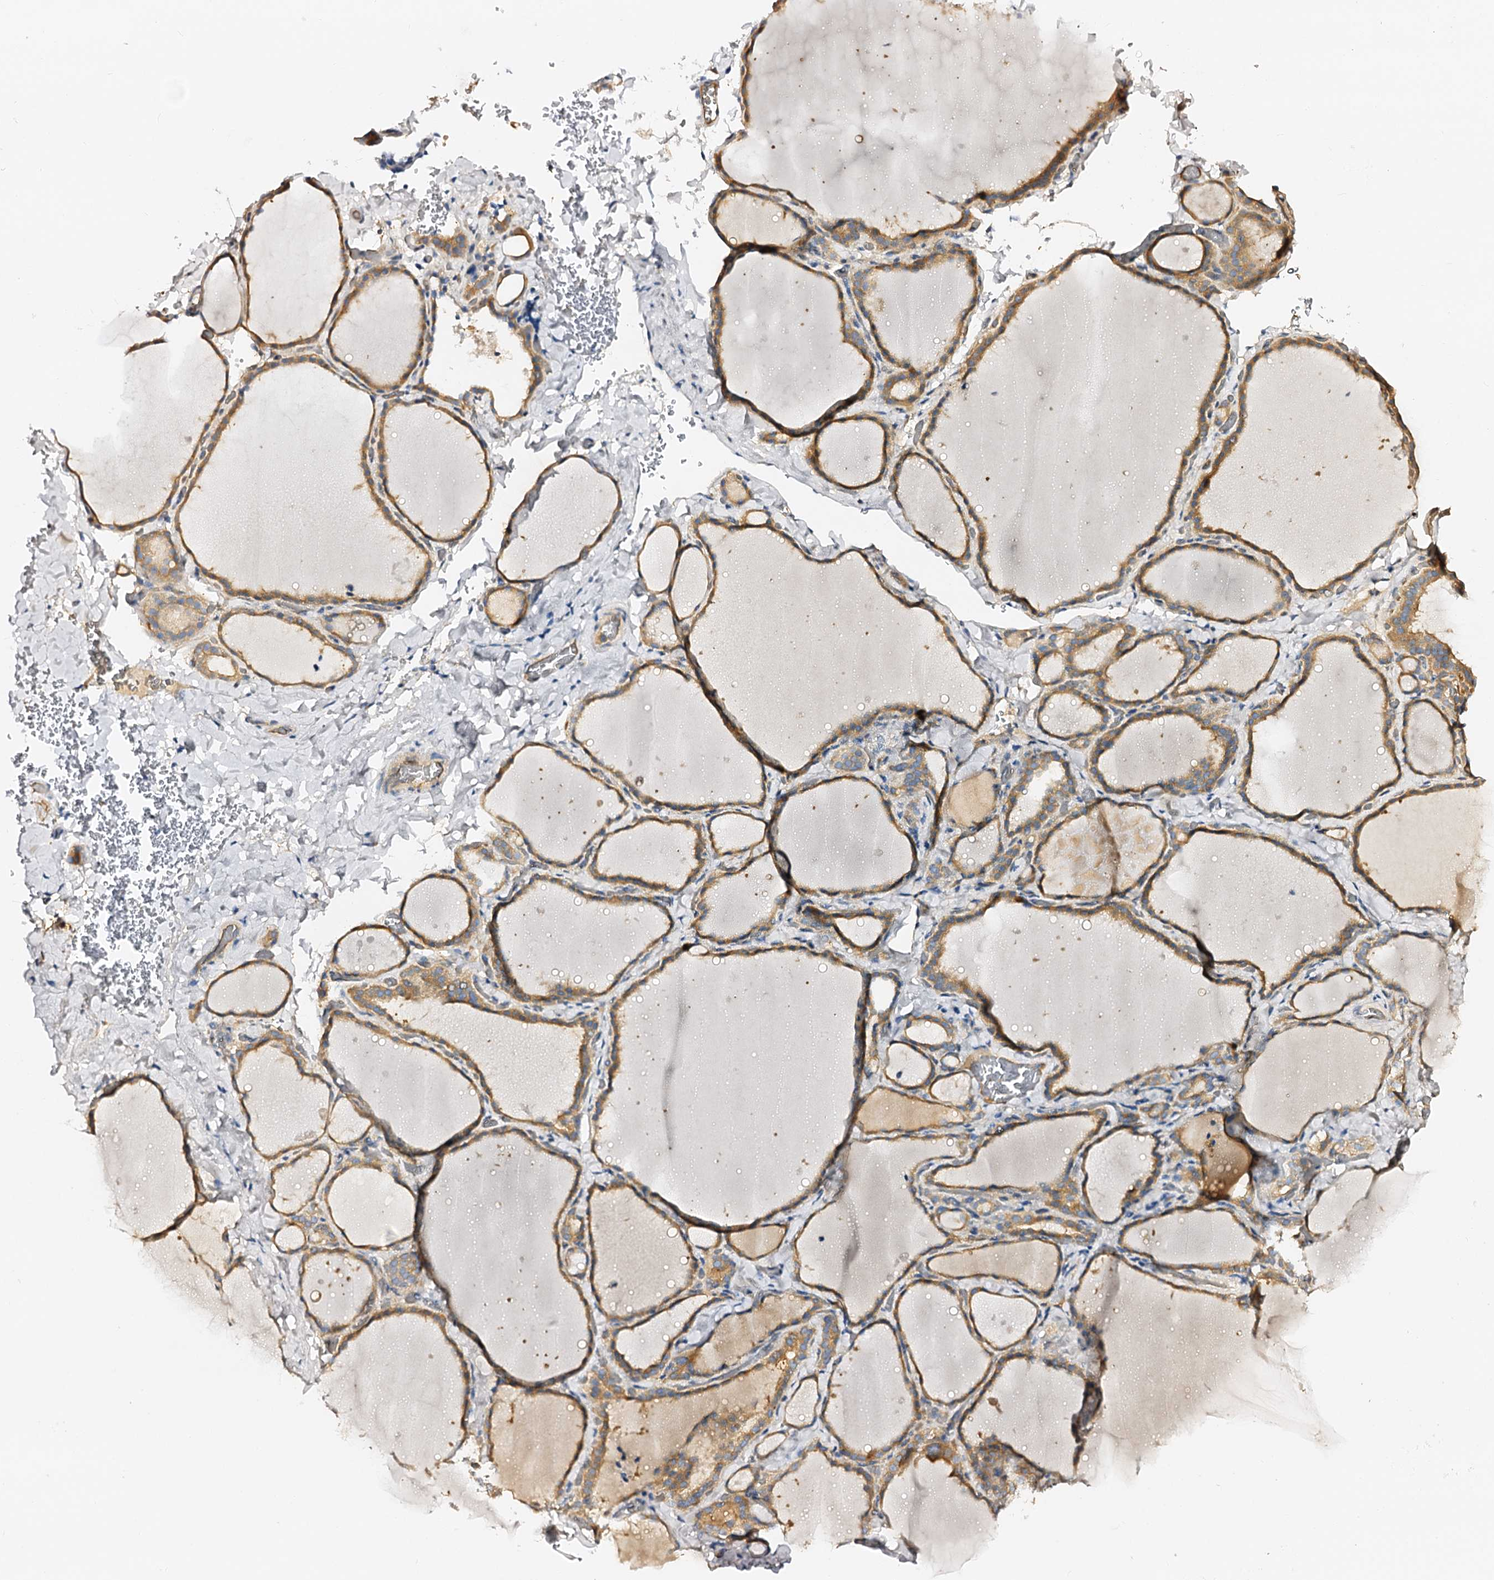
{"staining": {"intensity": "moderate", "quantity": ">75%", "location": "cytoplasmic/membranous"}, "tissue": "thyroid gland", "cell_type": "Glandular cells", "image_type": "normal", "snomed": [{"axis": "morphology", "description": "Normal tissue, NOS"}, {"axis": "topography", "description": "Thyroid gland"}], "caption": "Immunohistochemical staining of benign human thyroid gland exhibits medium levels of moderate cytoplasmic/membranous staining in approximately >75% of glandular cells. (Brightfield microscopy of DAB IHC at high magnification).", "gene": "CSKMT", "patient": {"sex": "female", "age": 22}}